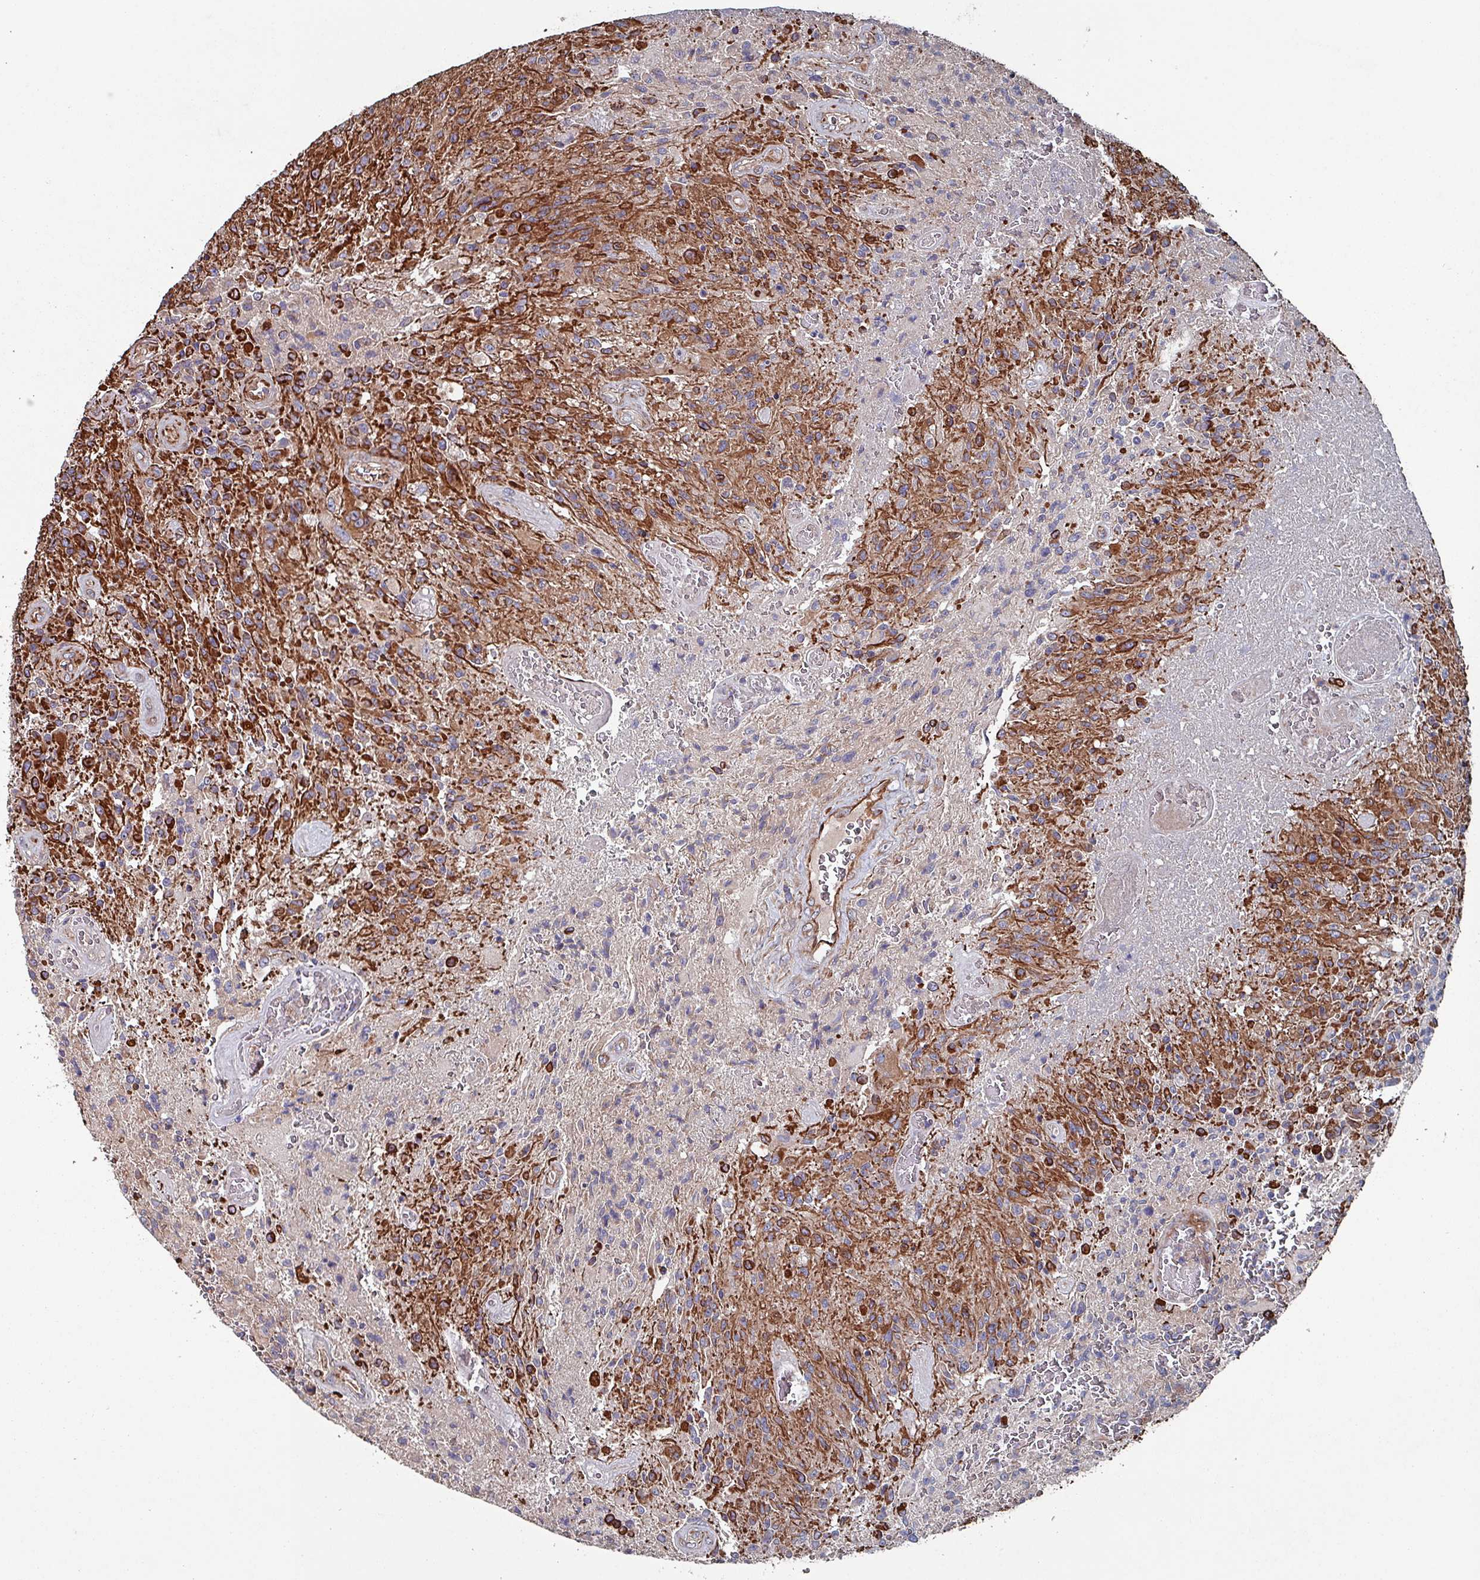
{"staining": {"intensity": "moderate", "quantity": "25%-75%", "location": "cytoplasmic/membranous"}, "tissue": "glioma", "cell_type": "Tumor cells", "image_type": "cancer", "snomed": [{"axis": "morphology", "description": "Normal tissue, NOS"}, {"axis": "morphology", "description": "Glioma, malignant, High grade"}, {"axis": "topography", "description": "Cerebral cortex"}], "caption": "Immunohistochemical staining of human glioma reveals medium levels of moderate cytoplasmic/membranous staining in about 25%-75% of tumor cells.", "gene": "ANO10", "patient": {"sex": "male", "age": 56}}